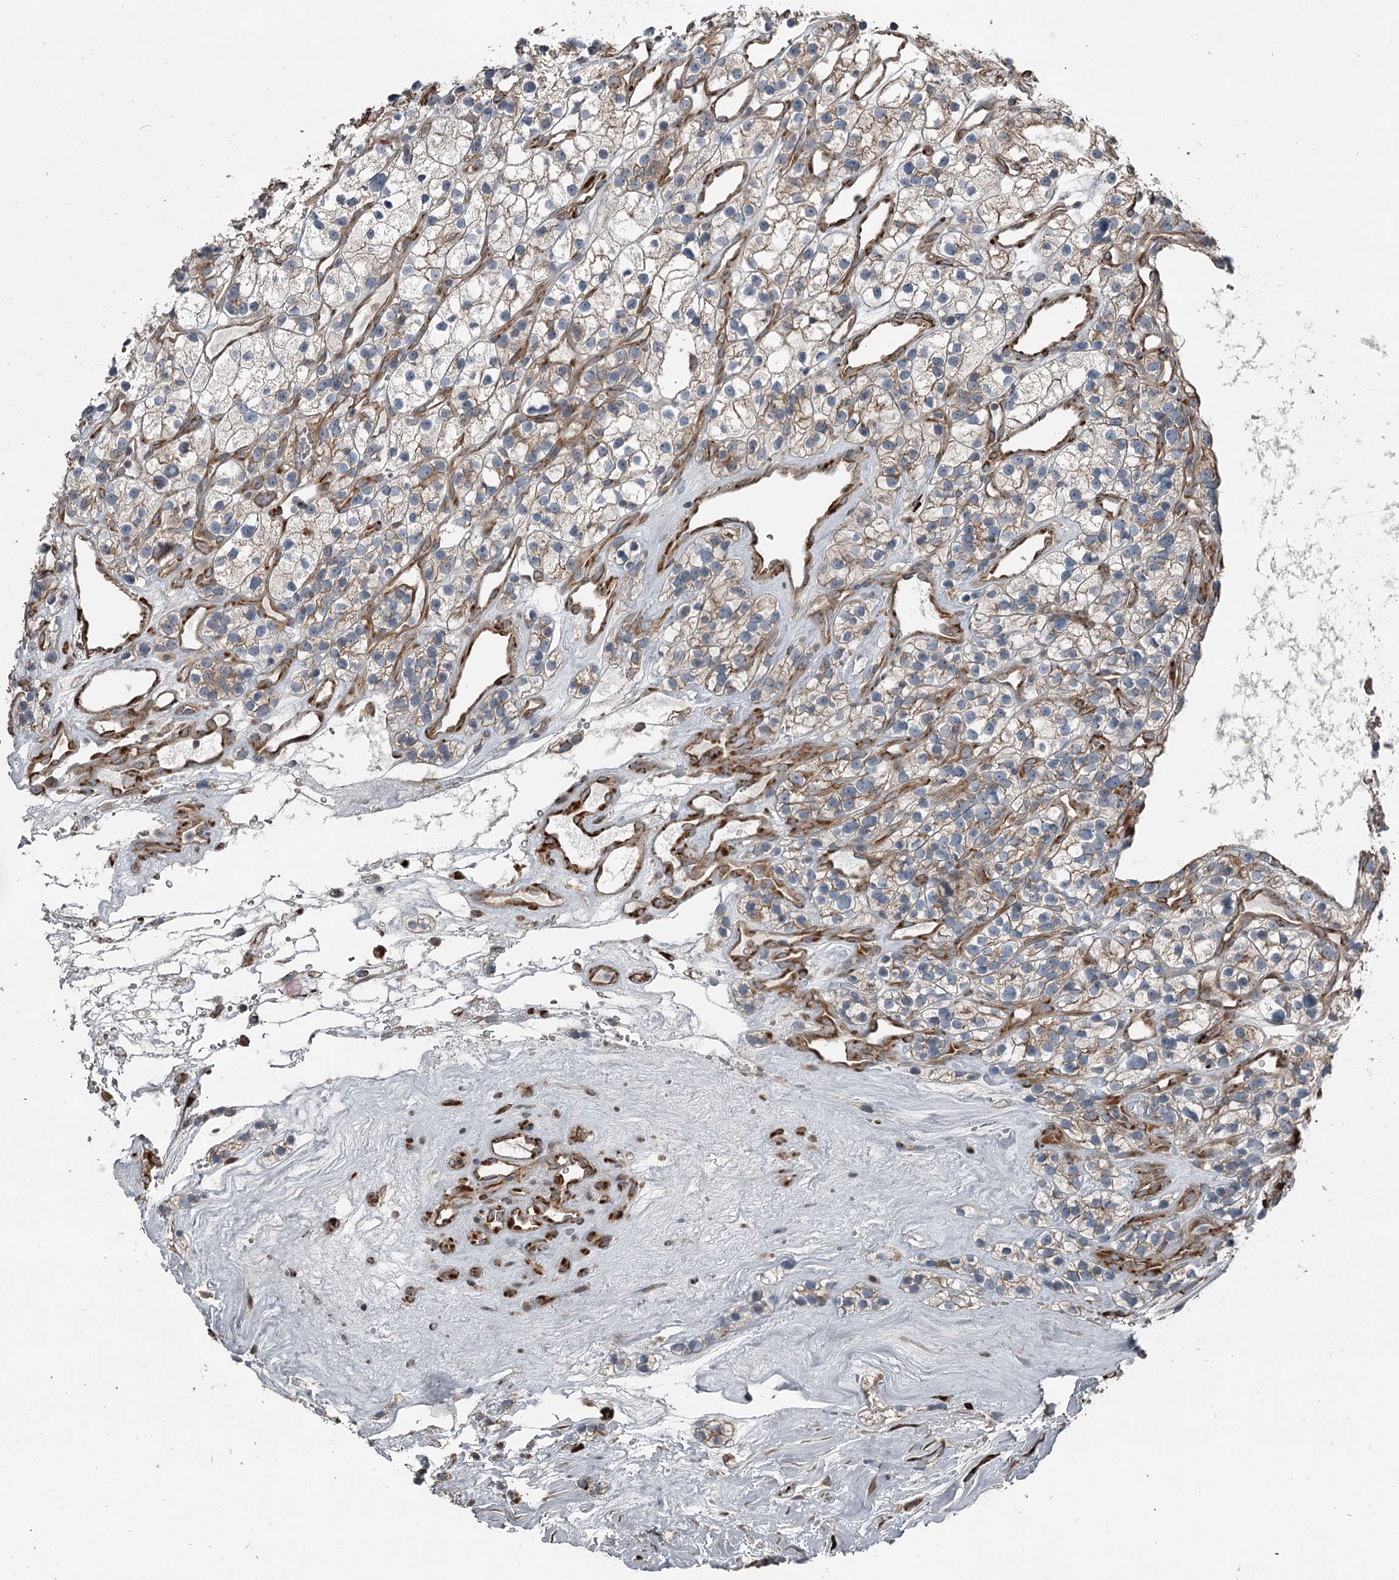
{"staining": {"intensity": "negative", "quantity": "none", "location": "none"}, "tissue": "renal cancer", "cell_type": "Tumor cells", "image_type": "cancer", "snomed": [{"axis": "morphology", "description": "Adenocarcinoma, NOS"}, {"axis": "topography", "description": "Kidney"}], "caption": "The image shows no significant staining in tumor cells of adenocarcinoma (renal).", "gene": "RASSF8", "patient": {"sex": "female", "age": 57}}